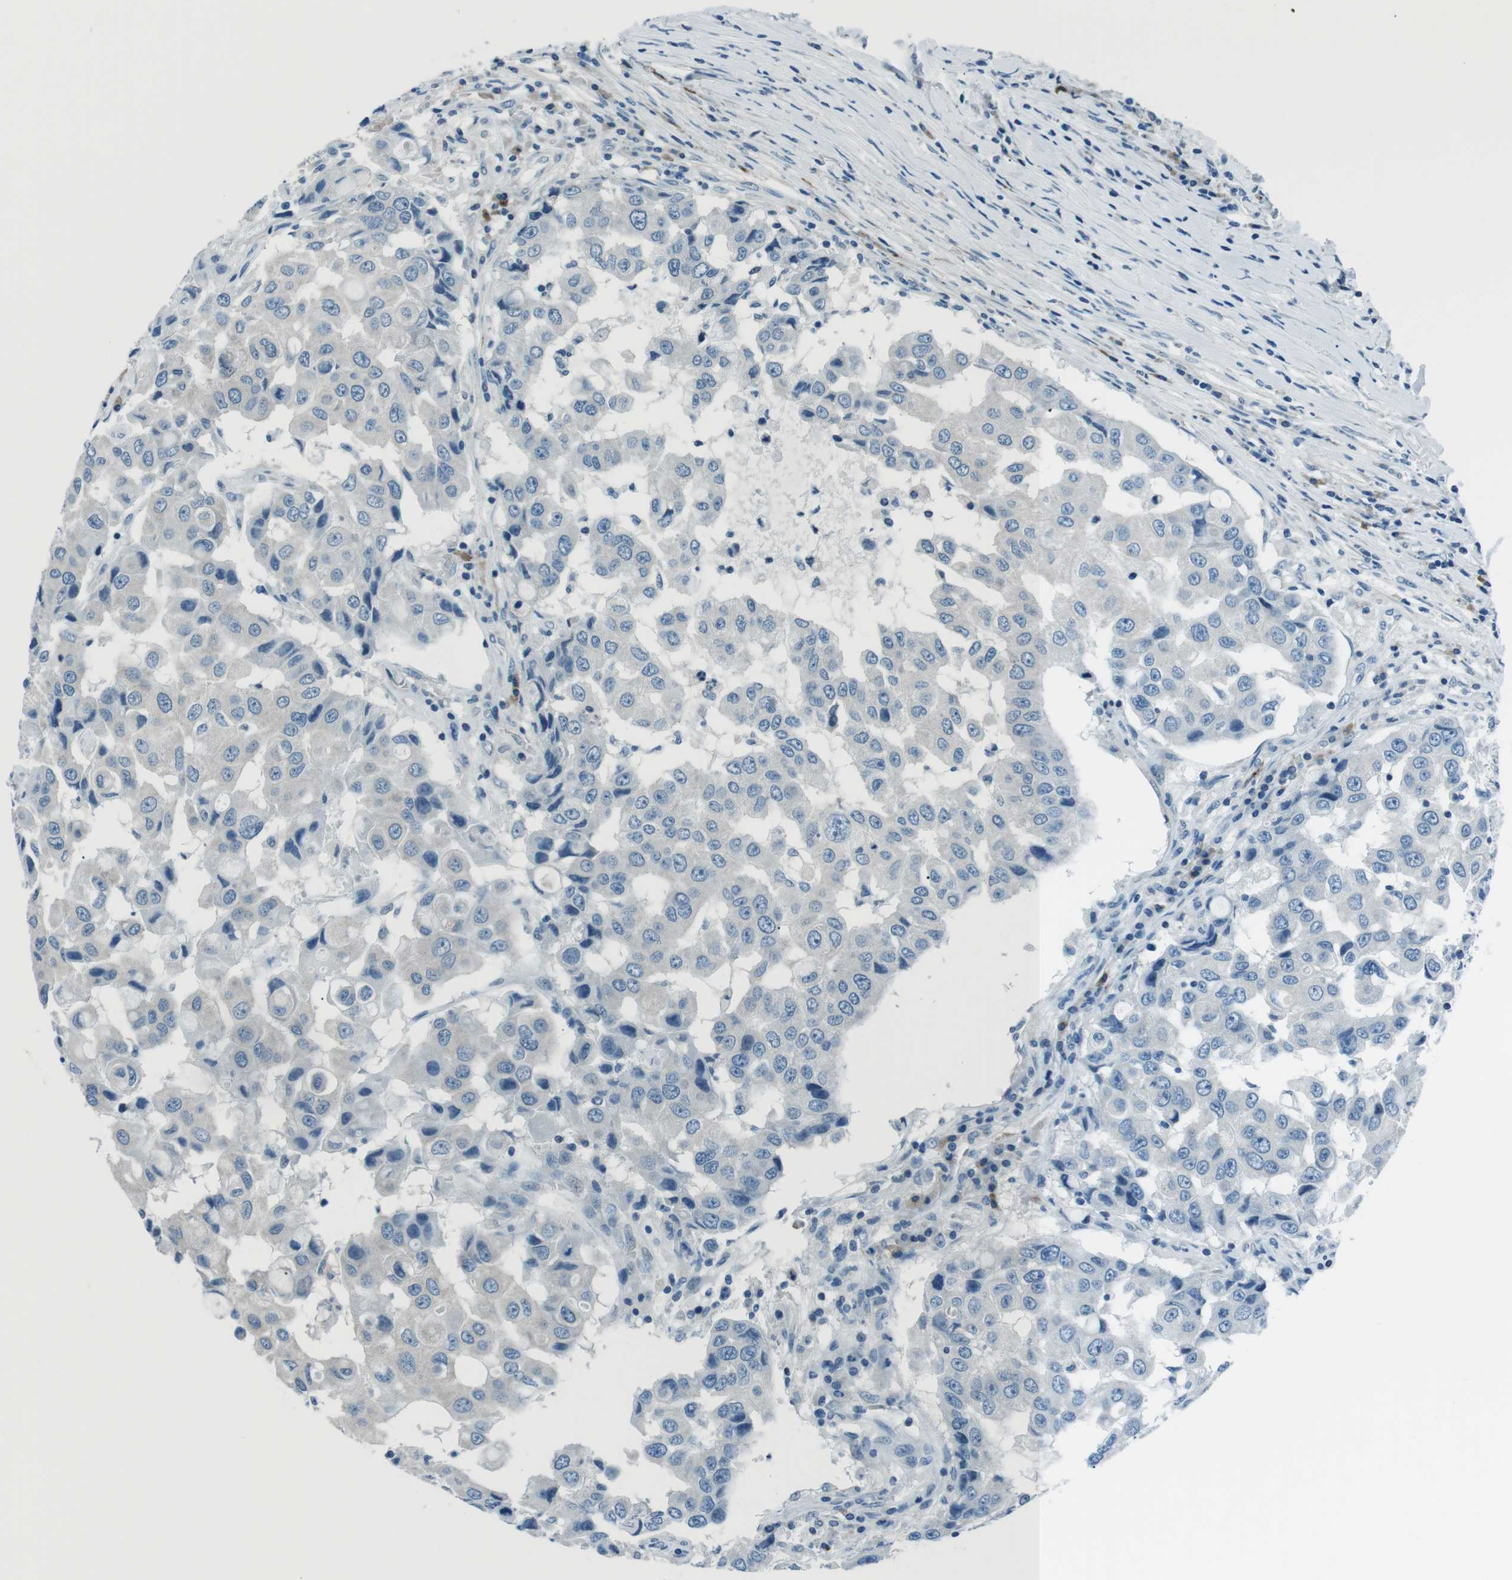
{"staining": {"intensity": "negative", "quantity": "none", "location": "none"}, "tissue": "breast cancer", "cell_type": "Tumor cells", "image_type": "cancer", "snomed": [{"axis": "morphology", "description": "Duct carcinoma"}, {"axis": "topography", "description": "Breast"}], "caption": "Human breast invasive ductal carcinoma stained for a protein using IHC shows no staining in tumor cells.", "gene": "ST6GAL1", "patient": {"sex": "female", "age": 27}}